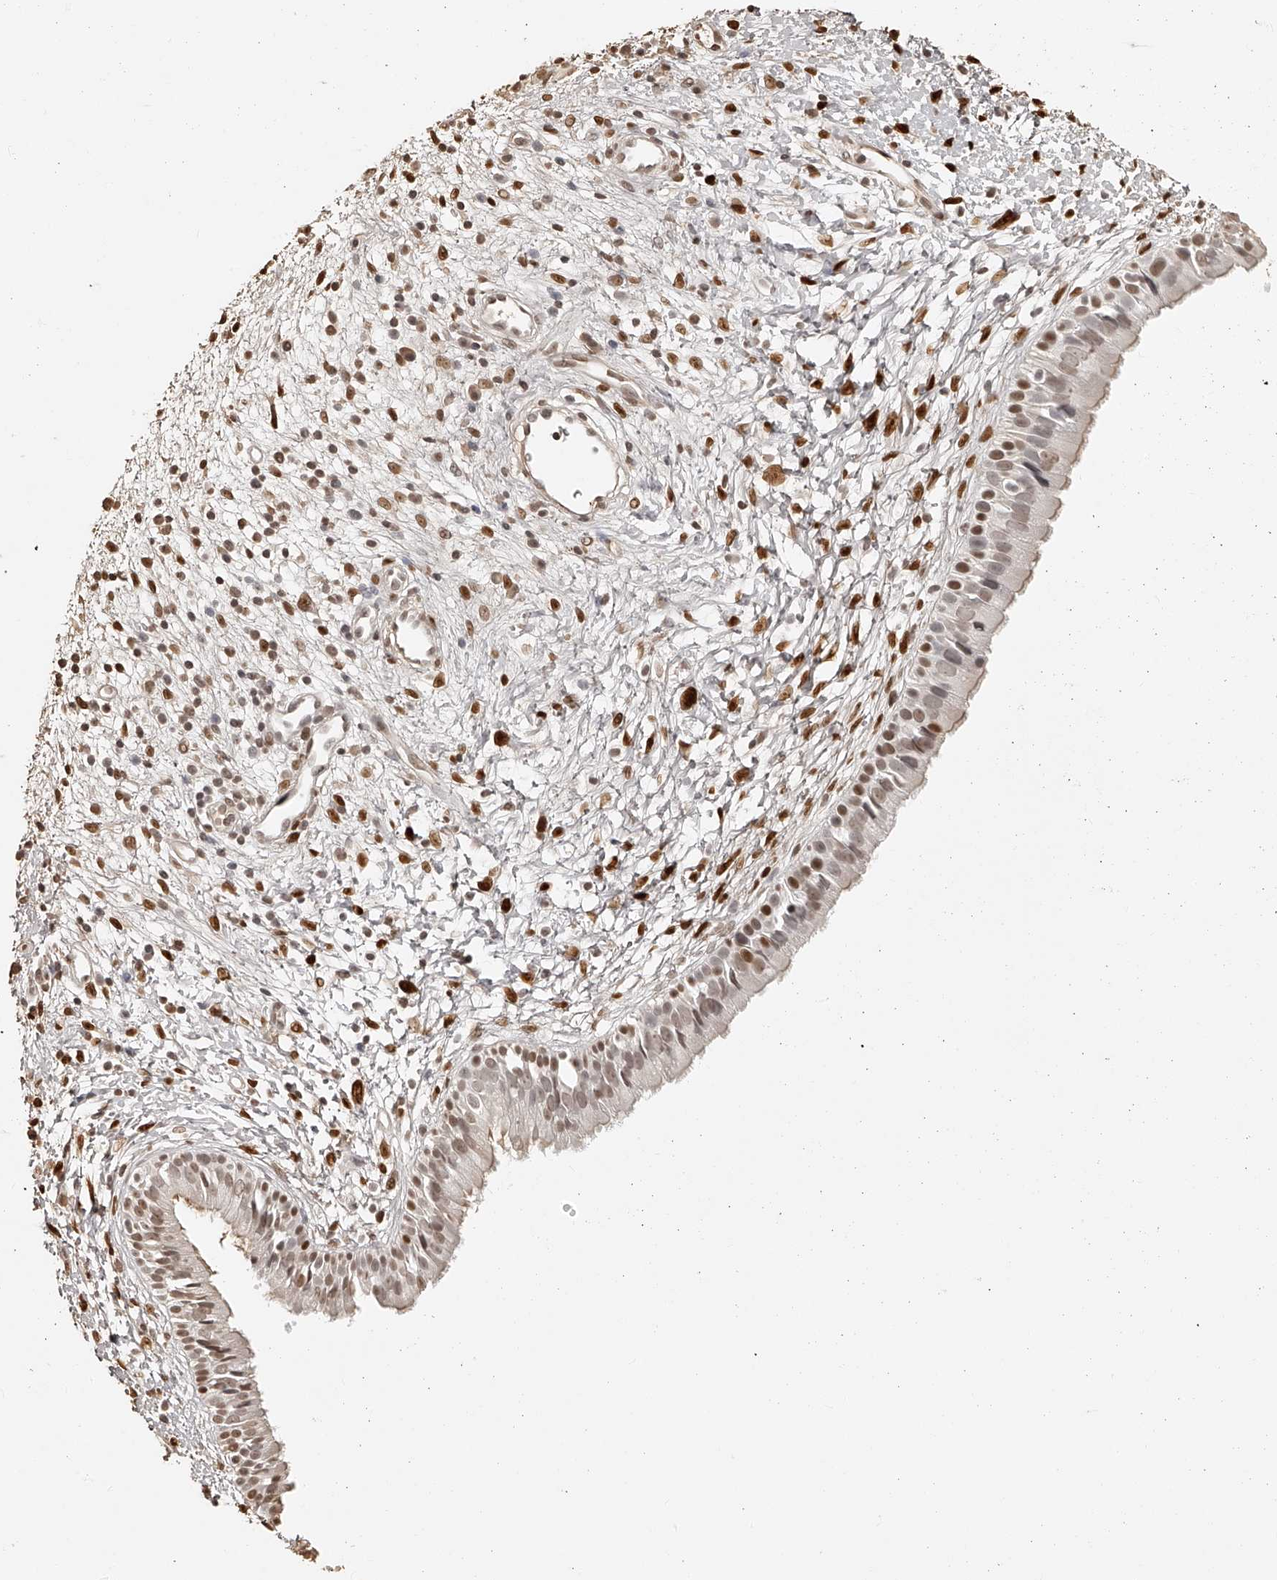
{"staining": {"intensity": "moderate", "quantity": ">75%", "location": "nuclear"}, "tissue": "nasopharynx", "cell_type": "Respiratory epithelial cells", "image_type": "normal", "snomed": [{"axis": "morphology", "description": "Normal tissue, NOS"}, {"axis": "topography", "description": "Nasopharynx"}], "caption": "The micrograph reveals a brown stain indicating the presence of a protein in the nuclear of respiratory epithelial cells in nasopharynx.", "gene": "ZNF503", "patient": {"sex": "male", "age": 22}}